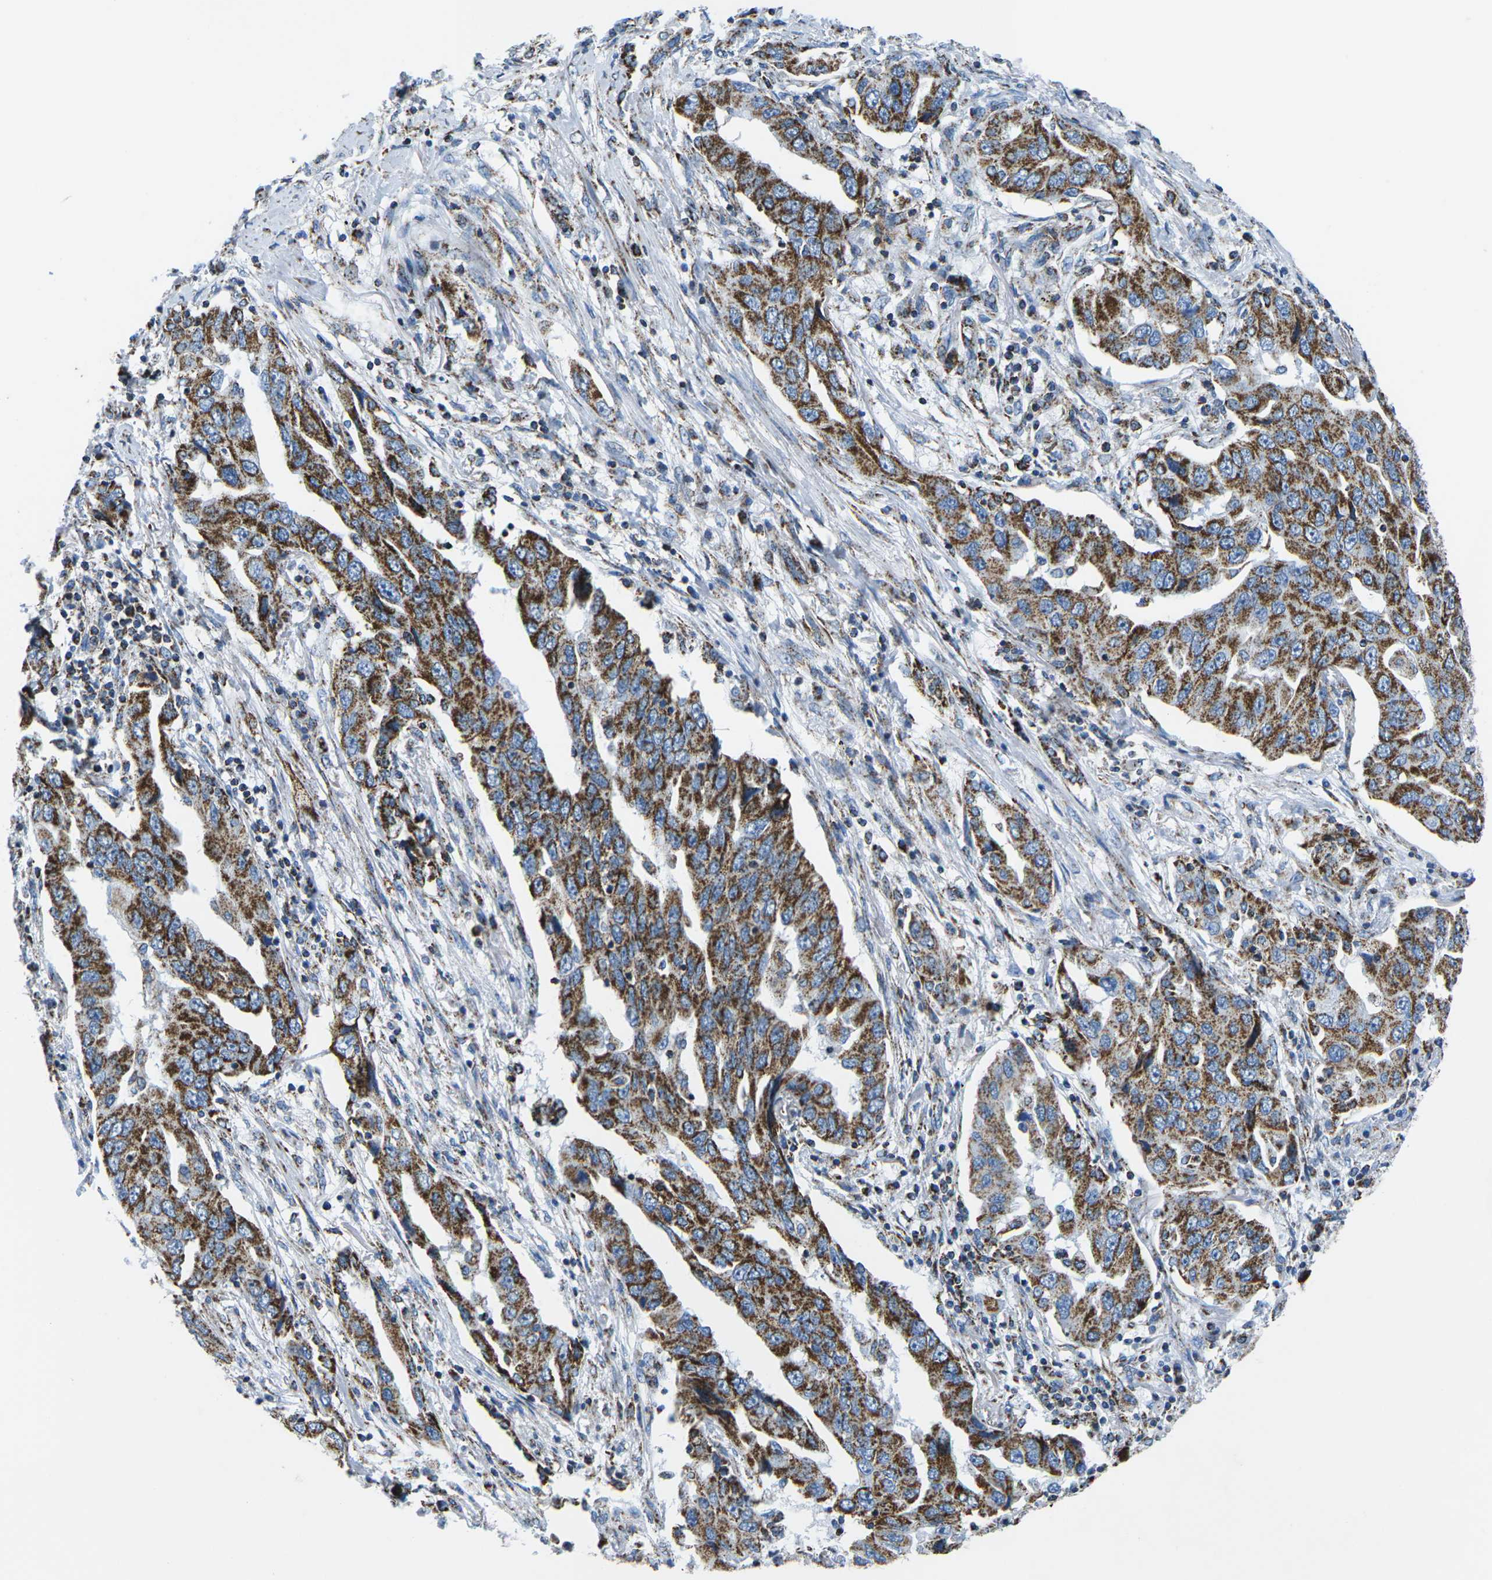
{"staining": {"intensity": "strong", "quantity": ">75%", "location": "cytoplasmic/membranous"}, "tissue": "lung cancer", "cell_type": "Tumor cells", "image_type": "cancer", "snomed": [{"axis": "morphology", "description": "Adenocarcinoma, NOS"}, {"axis": "topography", "description": "Lung"}], "caption": "Protein staining shows strong cytoplasmic/membranous staining in approximately >75% of tumor cells in adenocarcinoma (lung).", "gene": "COX6C", "patient": {"sex": "female", "age": 65}}